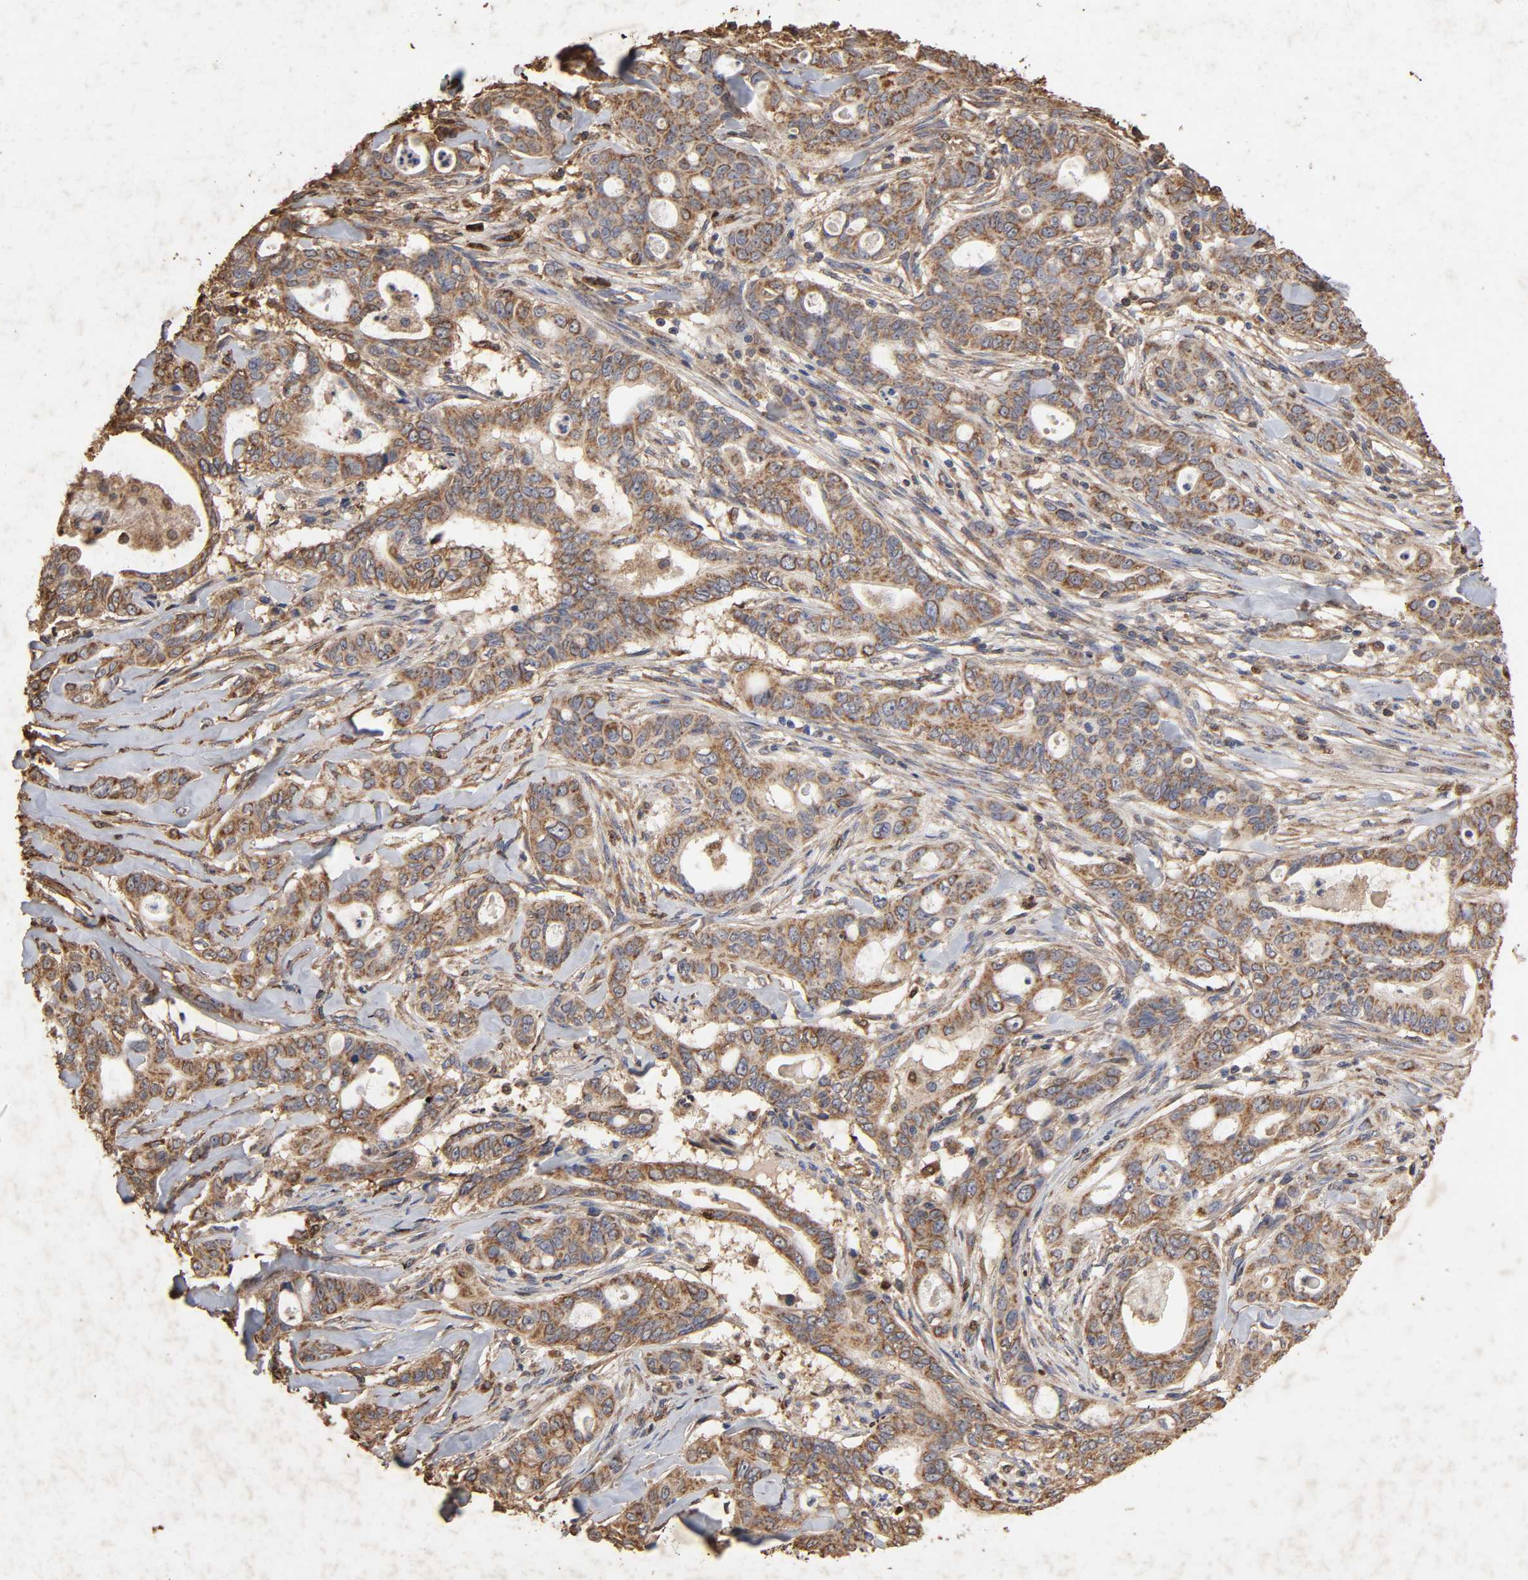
{"staining": {"intensity": "strong", "quantity": ">75%", "location": "cytoplasmic/membranous"}, "tissue": "liver cancer", "cell_type": "Tumor cells", "image_type": "cancer", "snomed": [{"axis": "morphology", "description": "Cholangiocarcinoma"}, {"axis": "topography", "description": "Liver"}], "caption": "Immunohistochemical staining of cholangiocarcinoma (liver) displays high levels of strong cytoplasmic/membranous positivity in about >75% of tumor cells. The protein of interest is stained brown, and the nuclei are stained in blue (DAB (3,3'-diaminobenzidine) IHC with brightfield microscopy, high magnification).", "gene": "CYCS", "patient": {"sex": "female", "age": 67}}